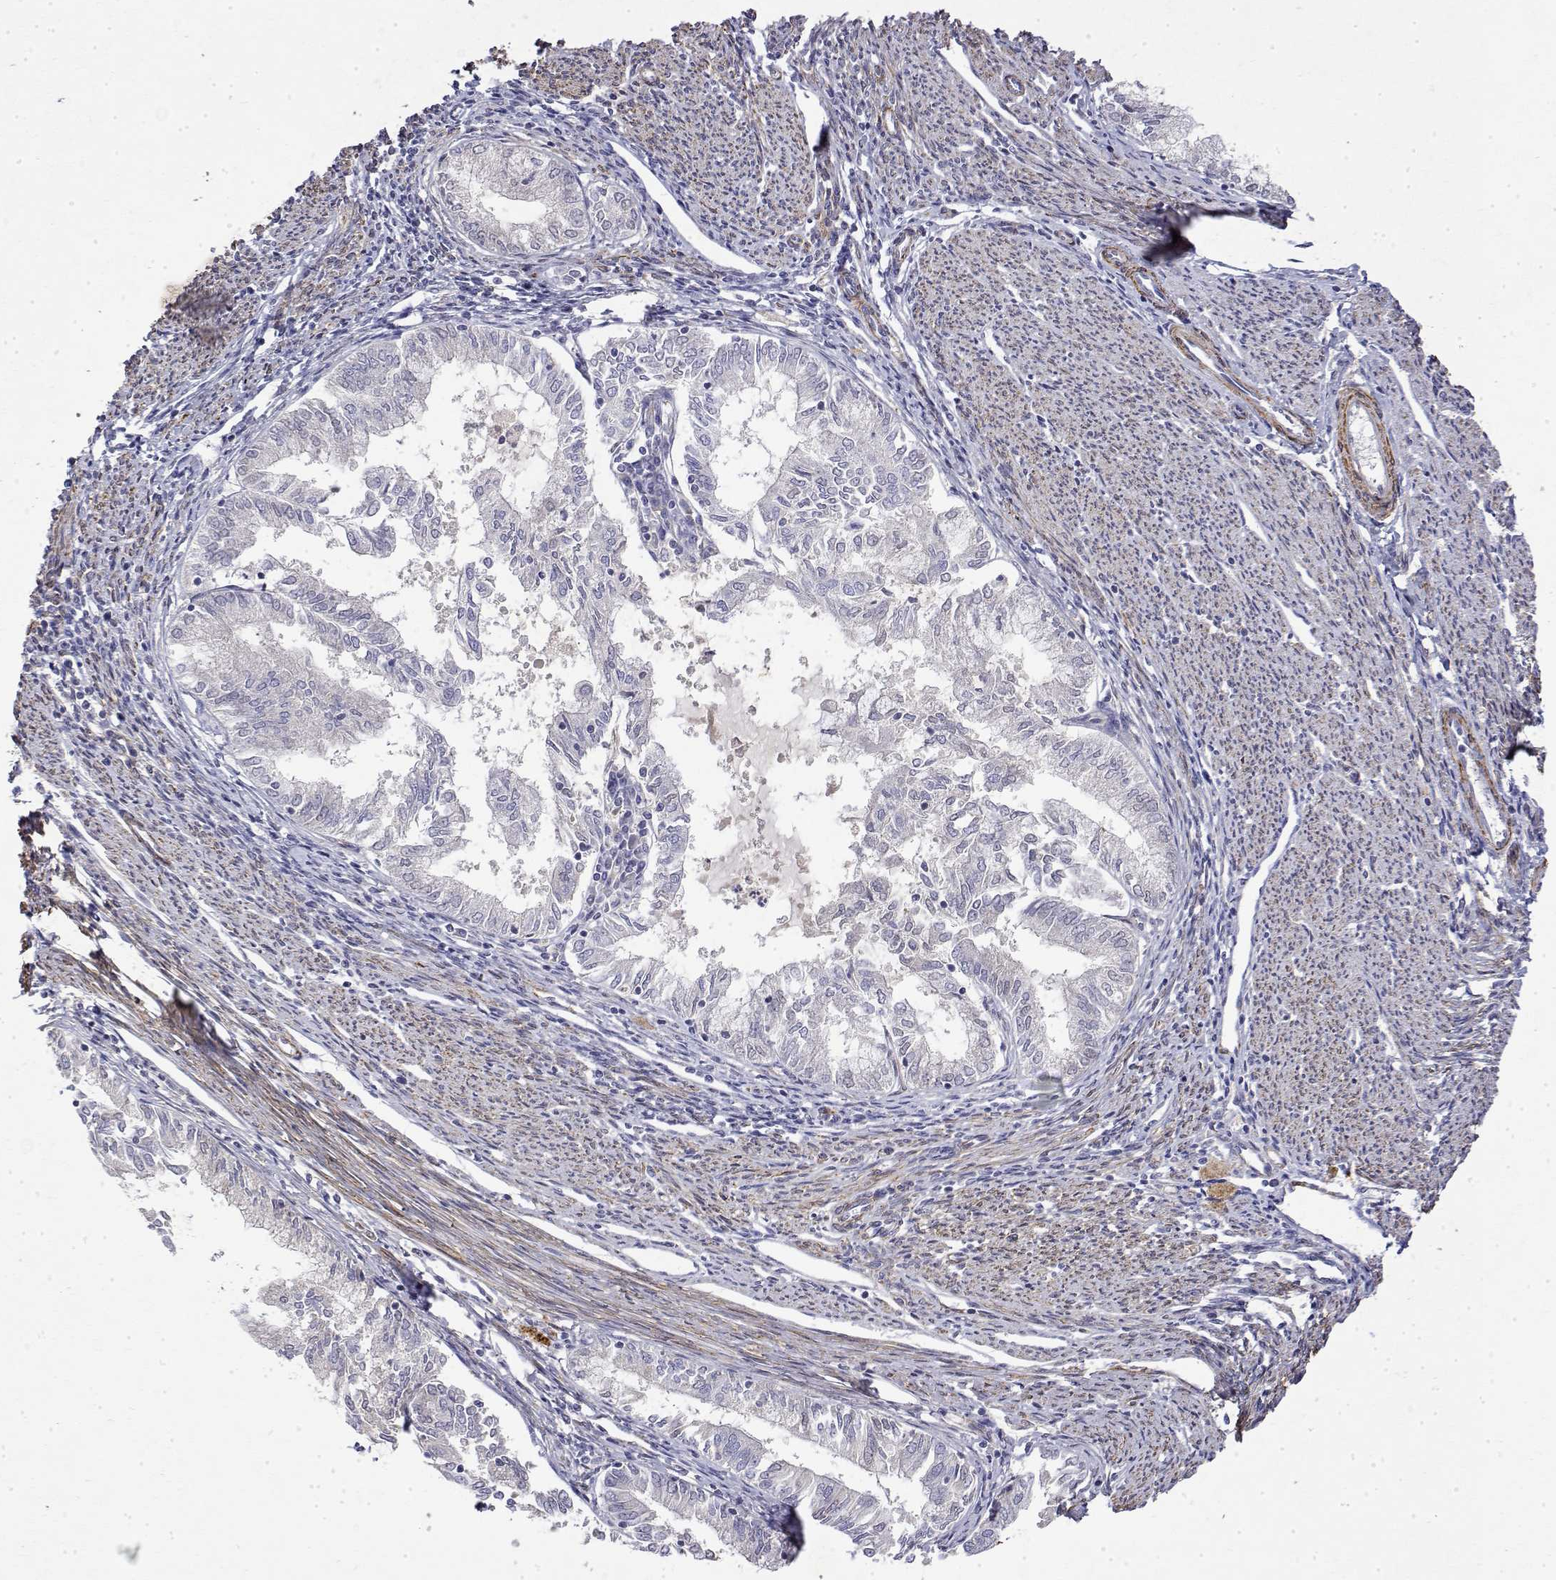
{"staining": {"intensity": "negative", "quantity": "none", "location": "none"}, "tissue": "endometrial cancer", "cell_type": "Tumor cells", "image_type": "cancer", "snomed": [{"axis": "morphology", "description": "Adenocarcinoma, NOS"}, {"axis": "topography", "description": "Endometrium"}], "caption": "This is an IHC histopathology image of human adenocarcinoma (endometrial). There is no staining in tumor cells.", "gene": "SOWAHD", "patient": {"sex": "female", "age": 79}}